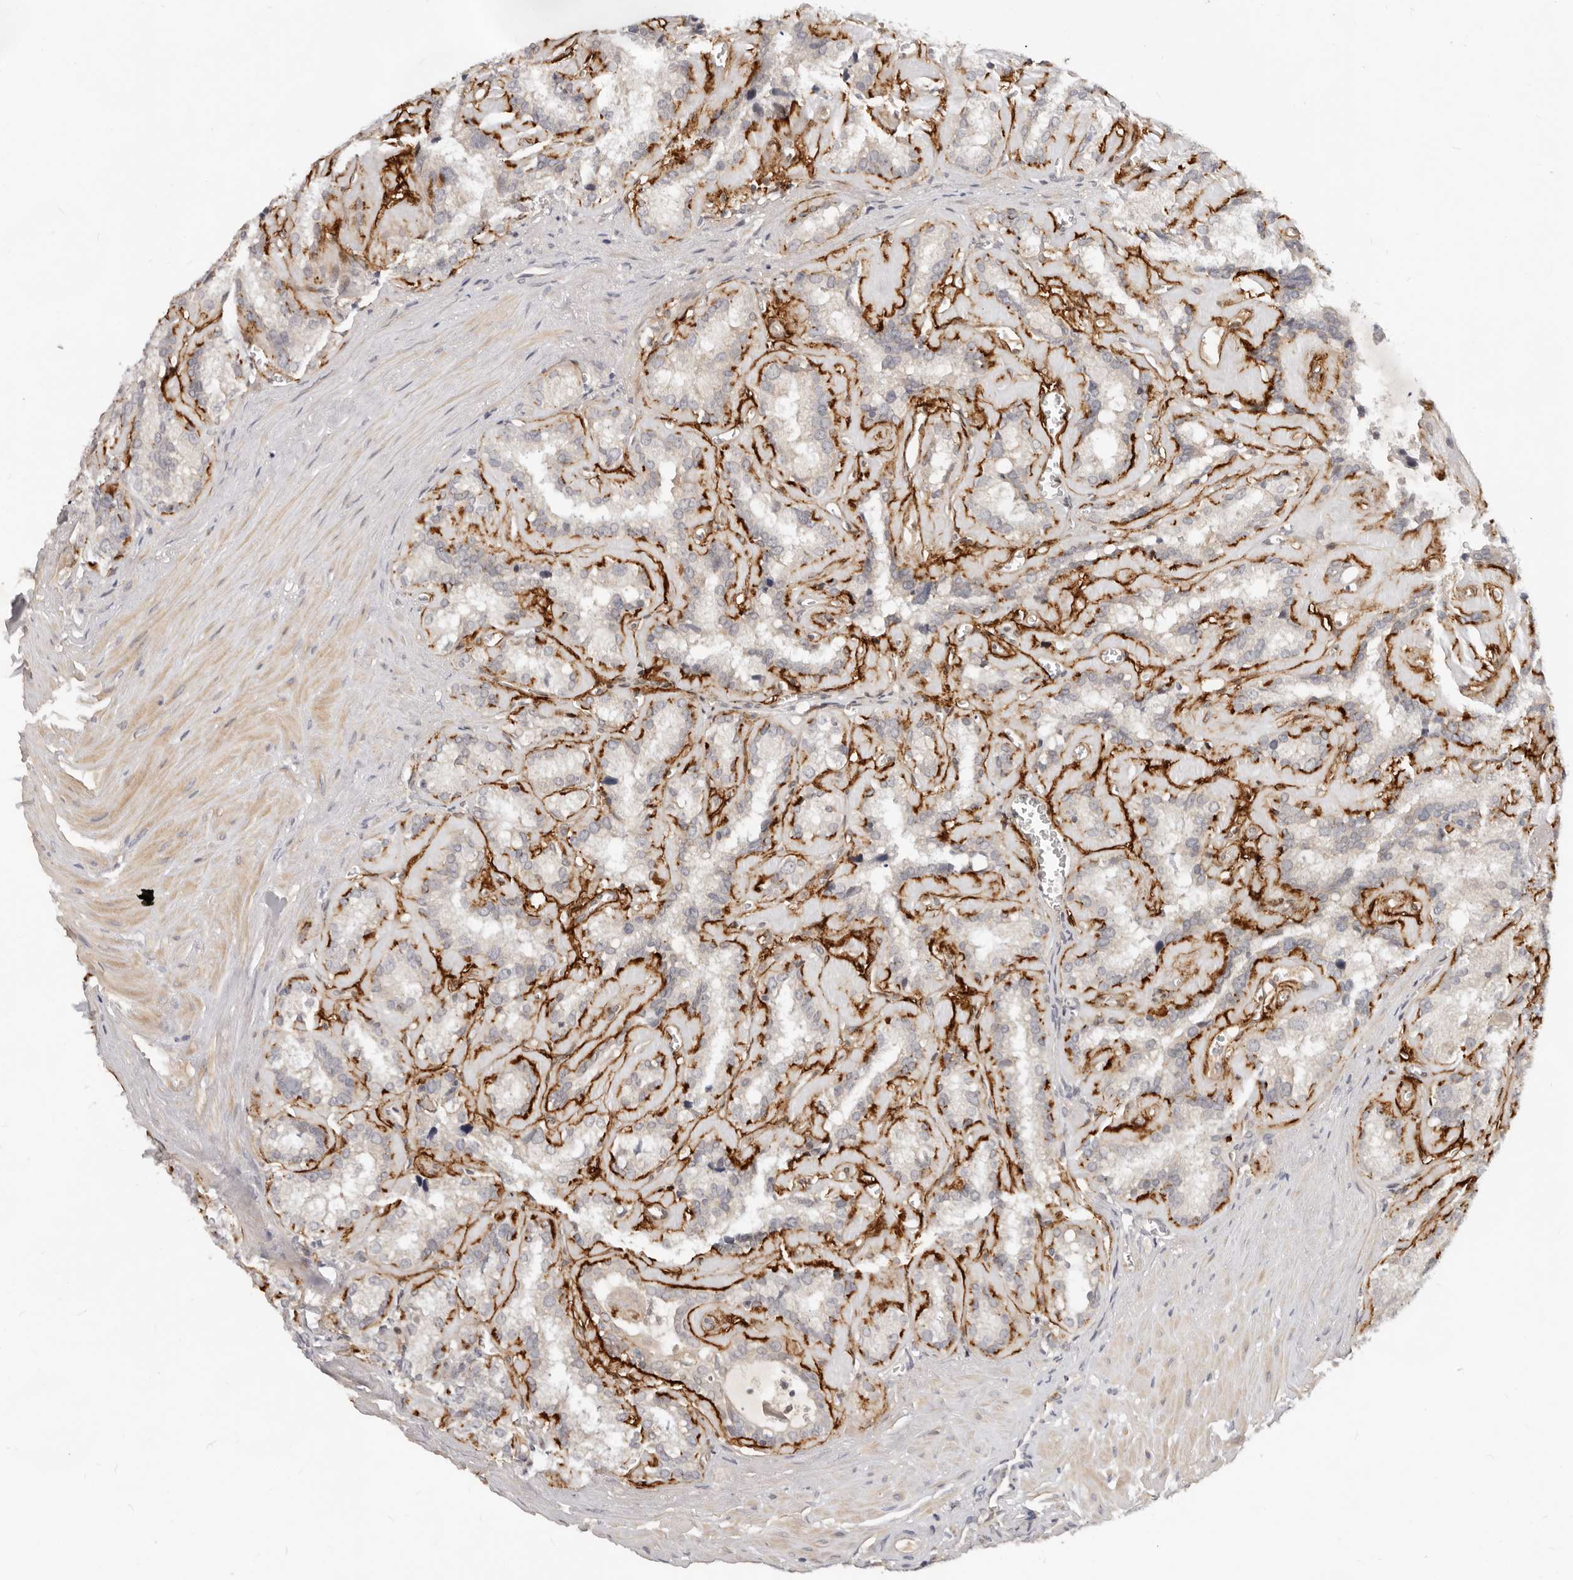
{"staining": {"intensity": "negative", "quantity": "none", "location": "none"}, "tissue": "seminal vesicle", "cell_type": "Glandular cells", "image_type": "normal", "snomed": [{"axis": "morphology", "description": "Normal tissue, NOS"}, {"axis": "topography", "description": "Prostate"}, {"axis": "topography", "description": "Seminal veicle"}], "caption": "This is an immunohistochemistry (IHC) histopathology image of benign seminal vesicle. There is no expression in glandular cells.", "gene": "USP49", "patient": {"sex": "male", "age": 59}}